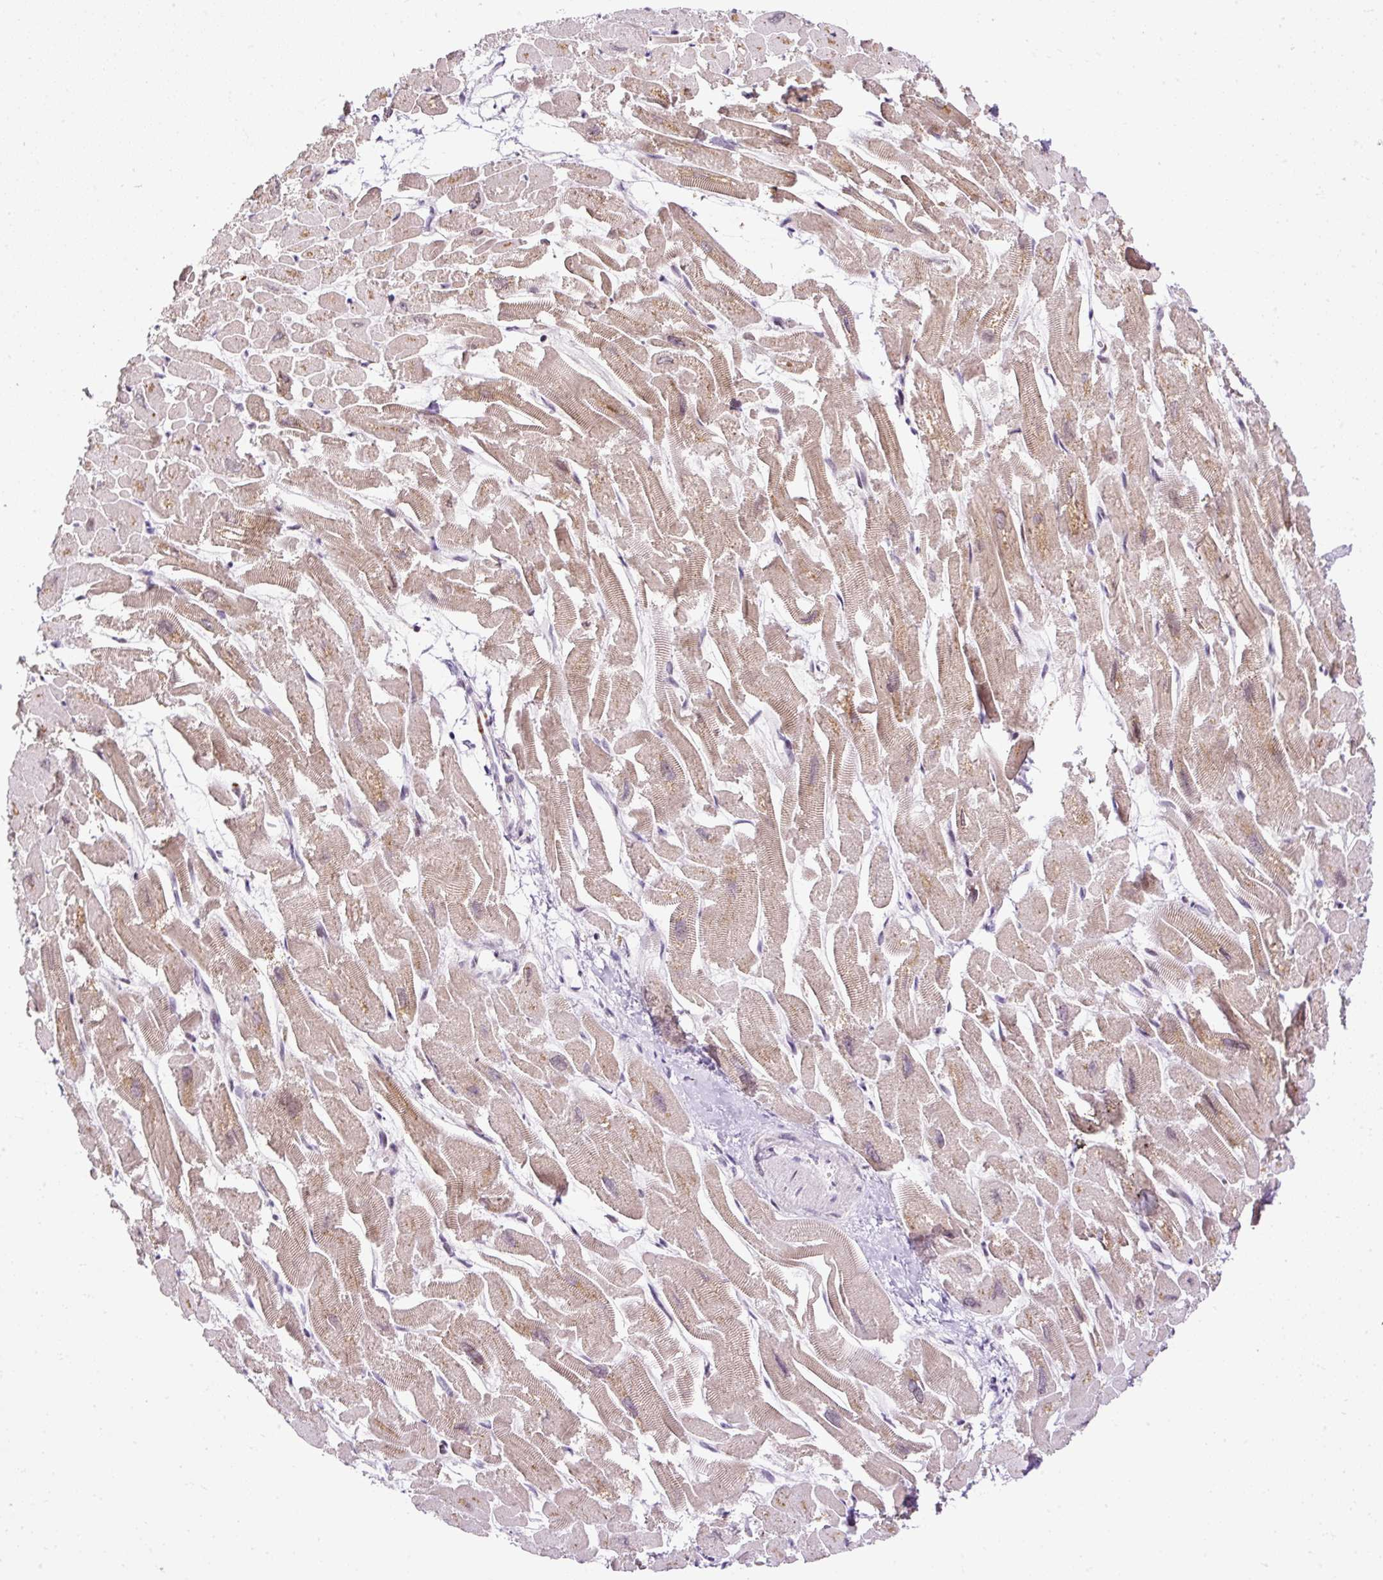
{"staining": {"intensity": "moderate", "quantity": ">75%", "location": "cytoplasmic/membranous"}, "tissue": "heart muscle", "cell_type": "Cardiomyocytes", "image_type": "normal", "snomed": [{"axis": "morphology", "description": "Normal tissue, NOS"}, {"axis": "topography", "description": "Heart"}], "caption": "This histopathology image demonstrates immunohistochemistry staining of benign heart muscle, with medium moderate cytoplasmic/membranous staining in about >75% of cardiomyocytes.", "gene": "FMC1", "patient": {"sex": "male", "age": 54}}